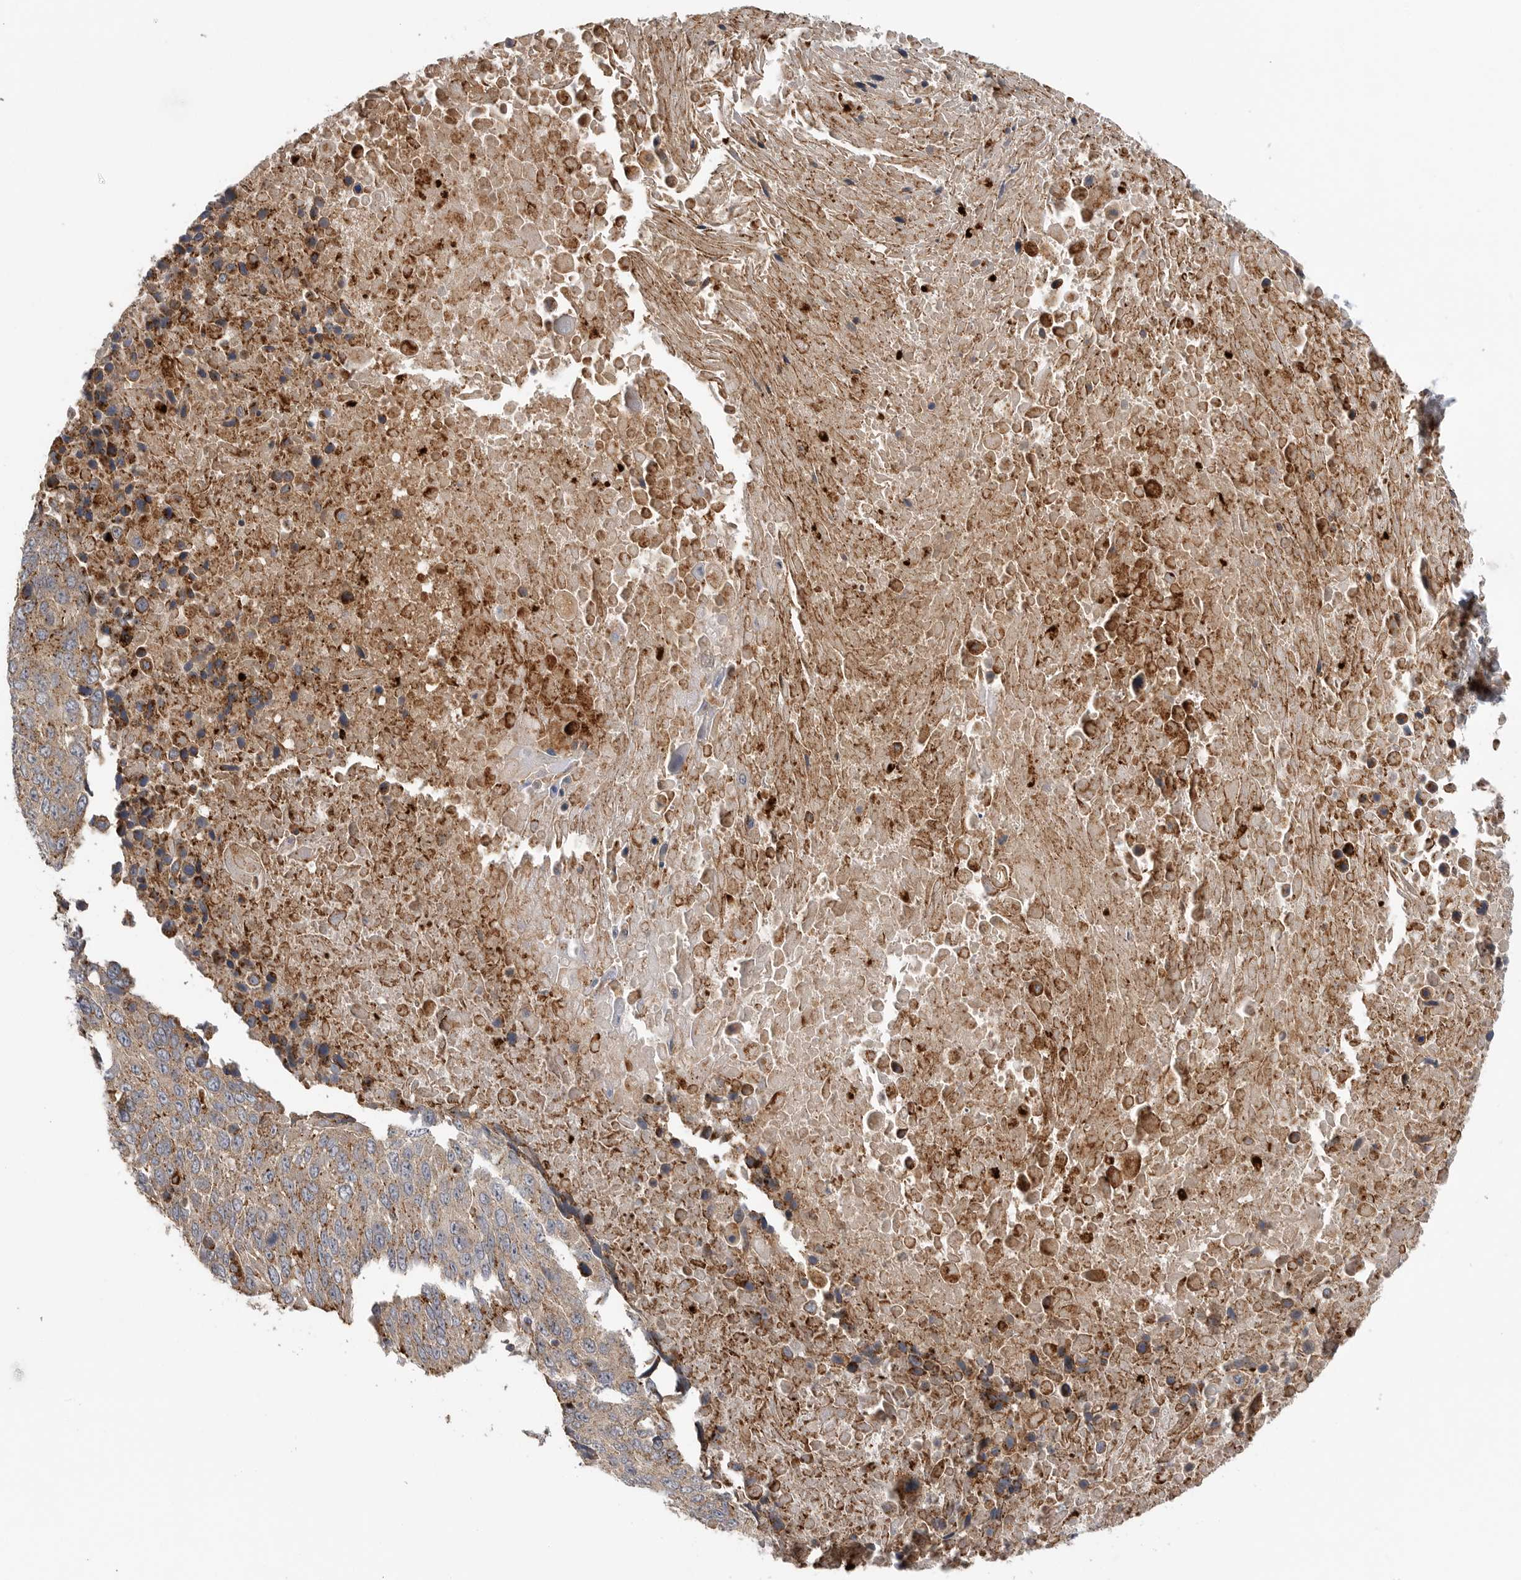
{"staining": {"intensity": "moderate", "quantity": ">75%", "location": "cytoplasmic/membranous"}, "tissue": "lung cancer", "cell_type": "Tumor cells", "image_type": "cancer", "snomed": [{"axis": "morphology", "description": "Squamous cell carcinoma, NOS"}, {"axis": "topography", "description": "Lung"}], "caption": "Human lung squamous cell carcinoma stained for a protein (brown) displays moderate cytoplasmic/membranous positive positivity in about >75% of tumor cells.", "gene": "GALNS", "patient": {"sex": "male", "age": 66}}